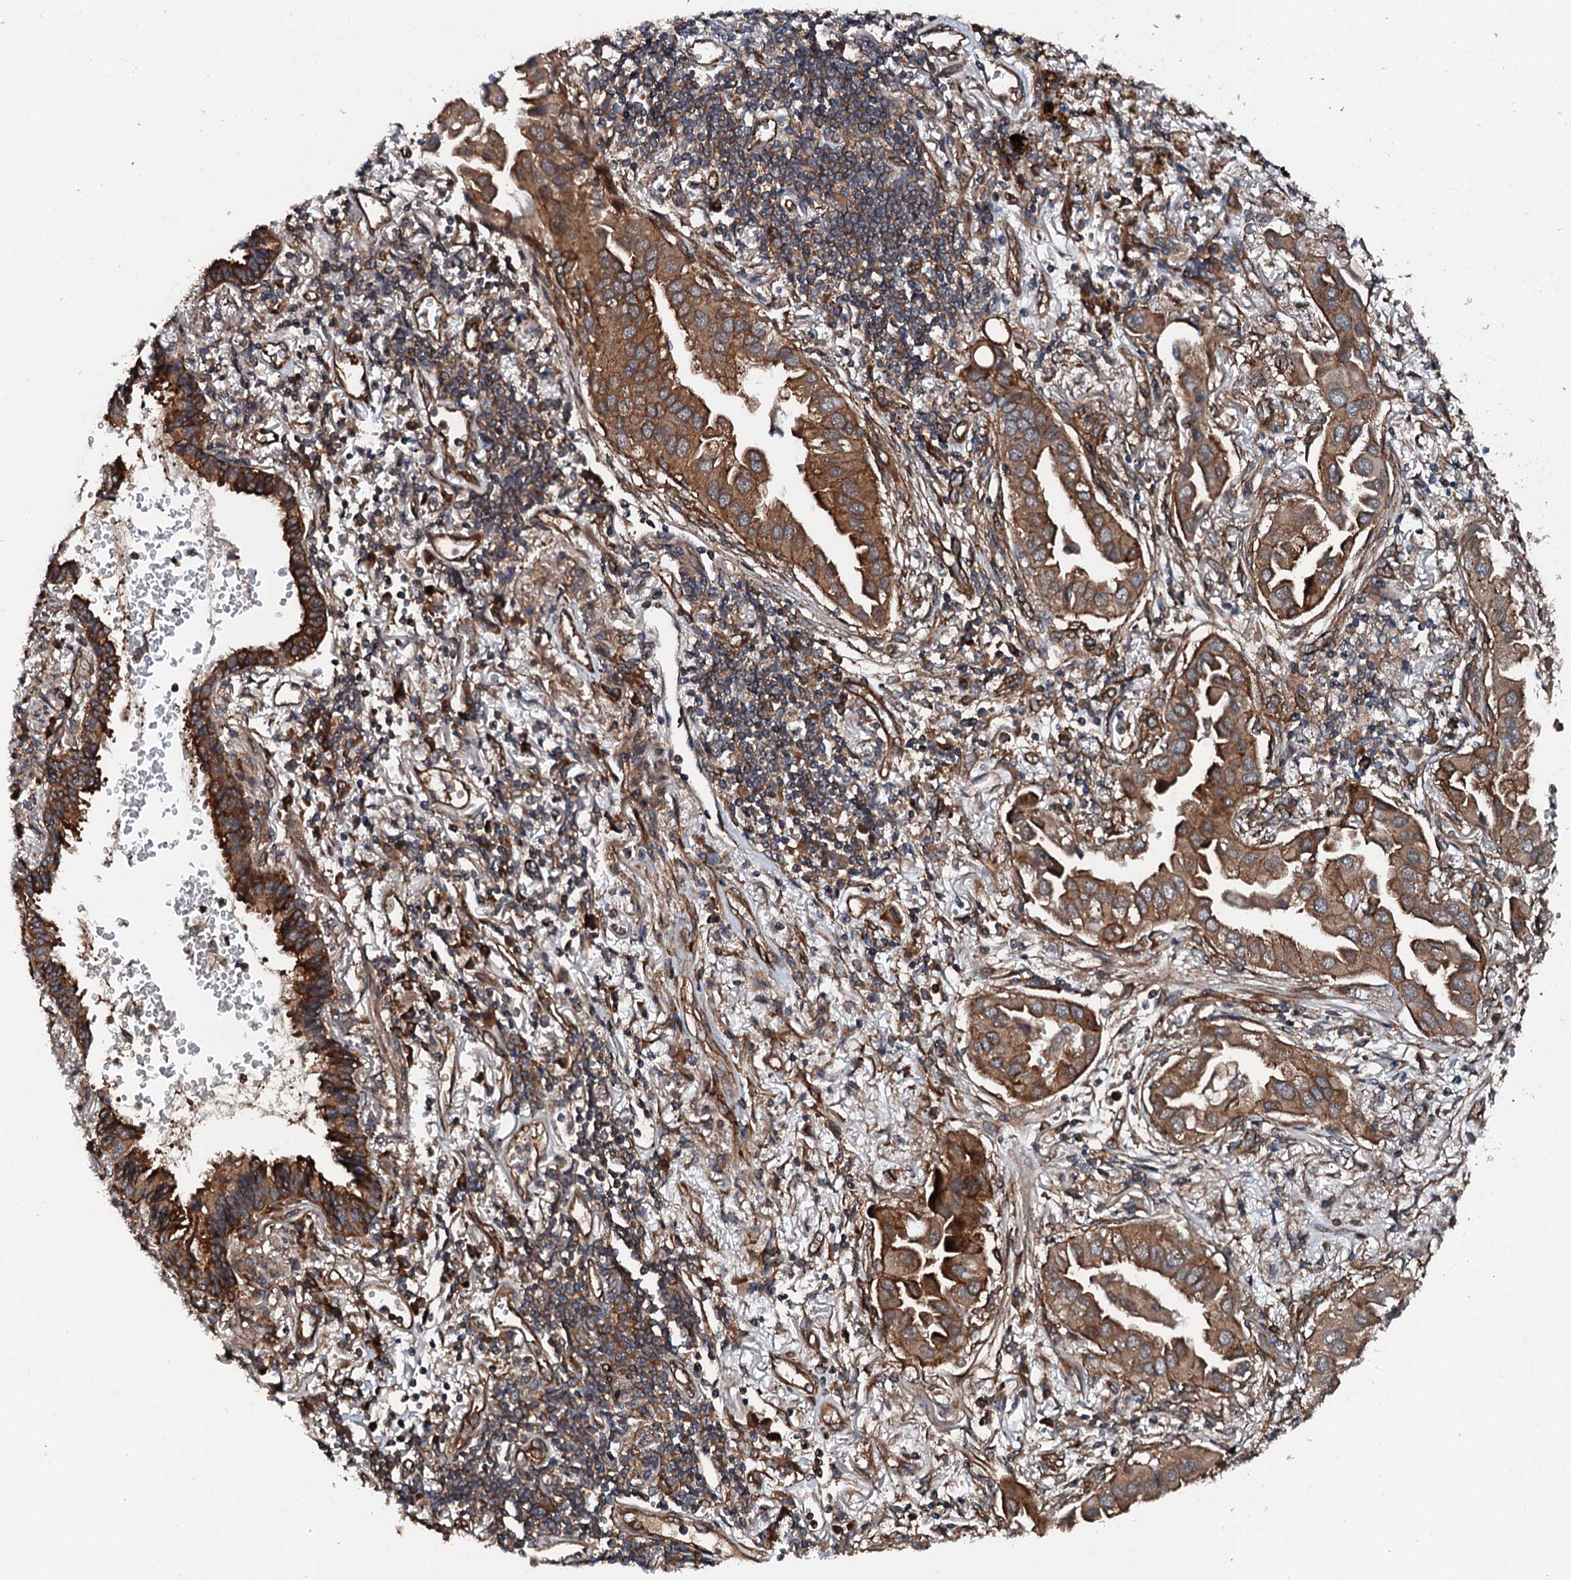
{"staining": {"intensity": "moderate", "quantity": "25%-75%", "location": "cytoplasmic/membranous"}, "tissue": "lung cancer", "cell_type": "Tumor cells", "image_type": "cancer", "snomed": [{"axis": "morphology", "description": "Adenocarcinoma, NOS"}, {"axis": "topography", "description": "Lung"}], "caption": "Tumor cells display moderate cytoplasmic/membranous staining in about 25%-75% of cells in adenocarcinoma (lung).", "gene": "FLYWCH1", "patient": {"sex": "female", "age": 76}}